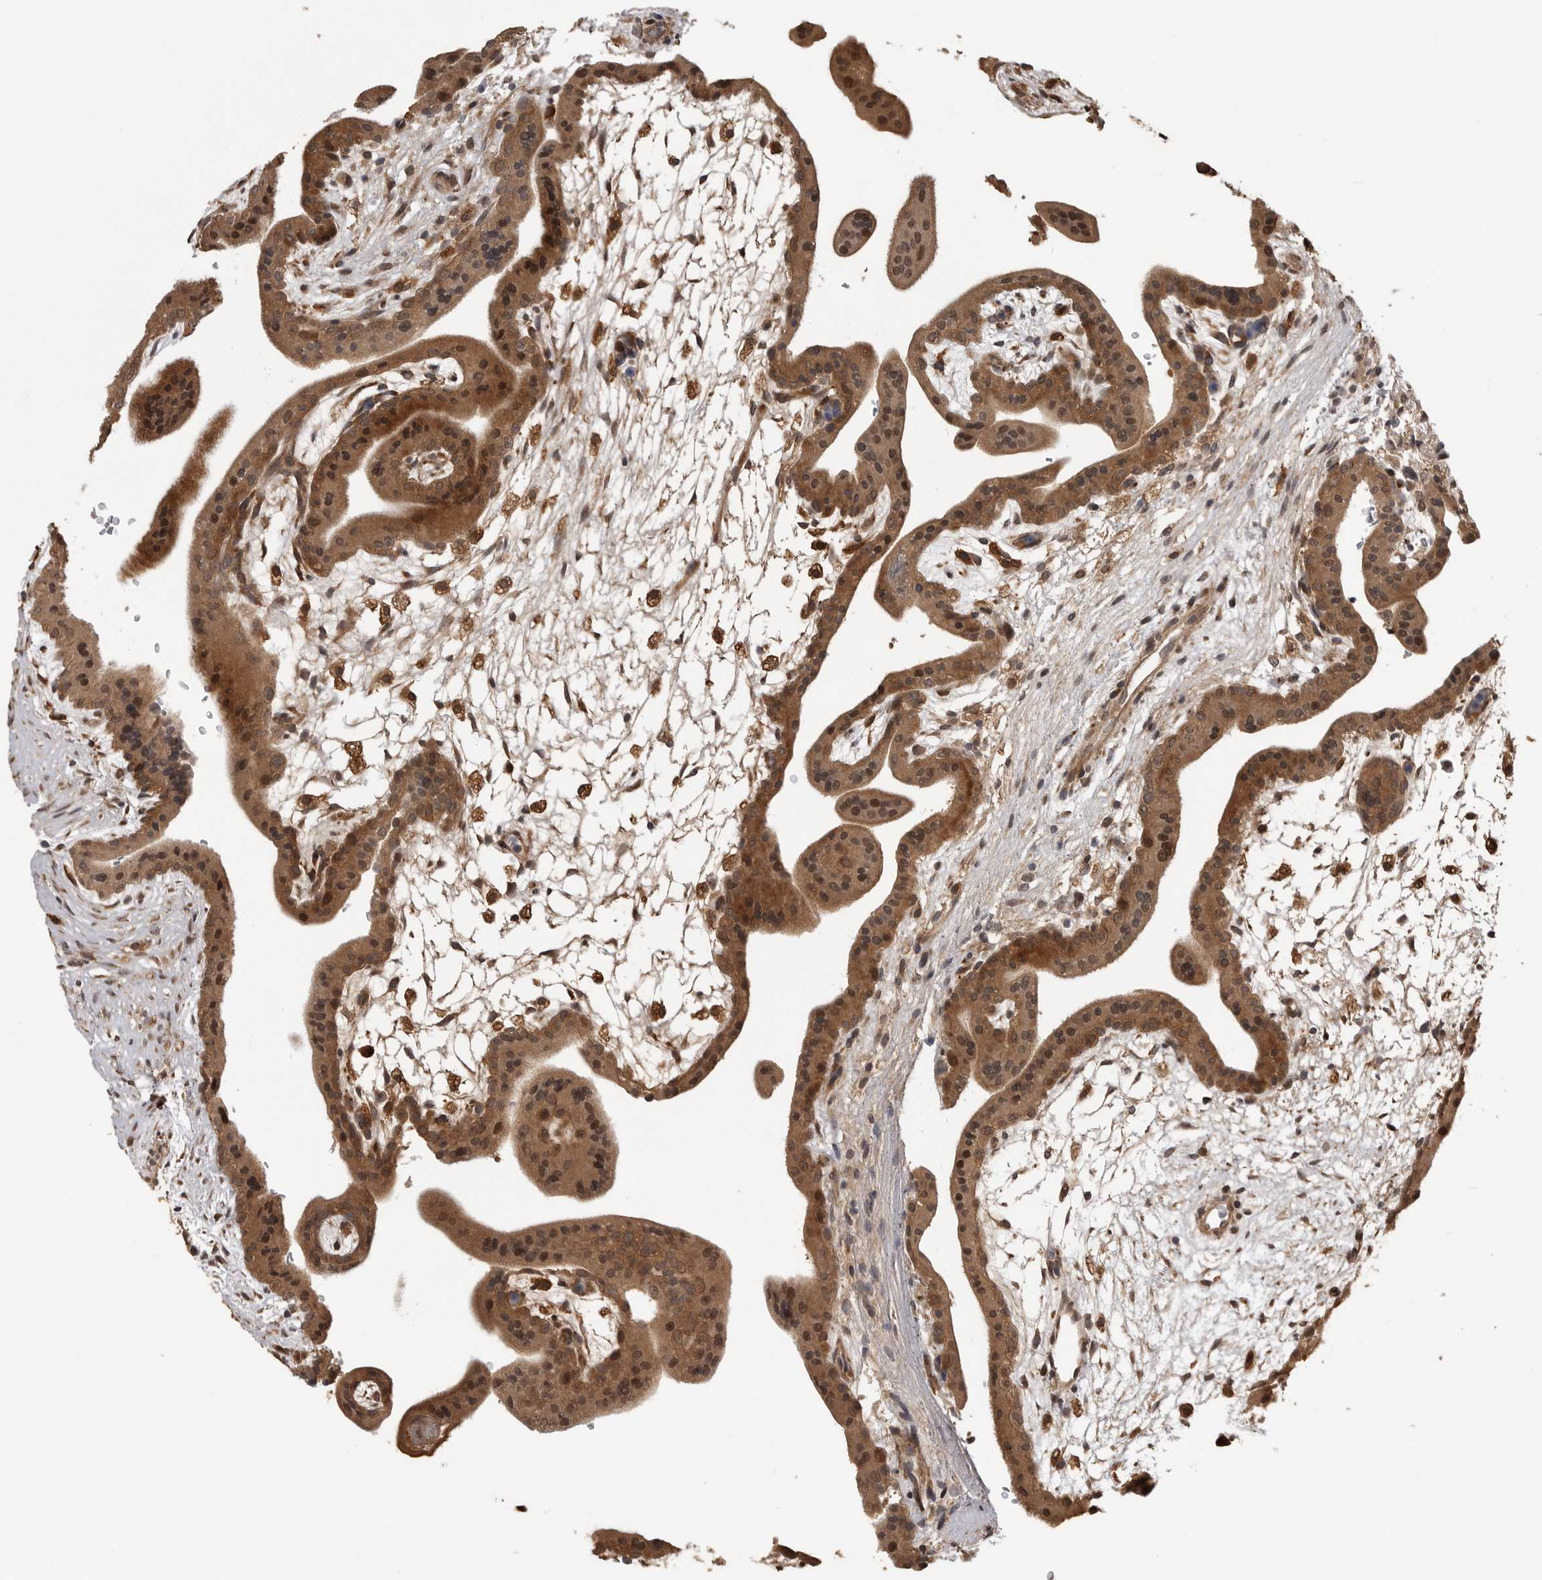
{"staining": {"intensity": "strong", "quantity": ">75%", "location": "cytoplasmic/membranous,nuclear"}, "tissue": "placenta", "cell_type": "Trophoblastic cells", "image_type": "normal", "snomed": [{"axis": "morphology", "description": "Normal tissue, NOS"}, {"axis": "topography", "description": "Placenta"}], "caption": "There is high levels of strong cytoplasmic/membranous,nuclear expression in trophoblastic cells of normal placenta, as demonstrated by immunohistochemical staining (brown color).", "gene": "AKAP7", "patient": {"sex": "female", "age": 35}}